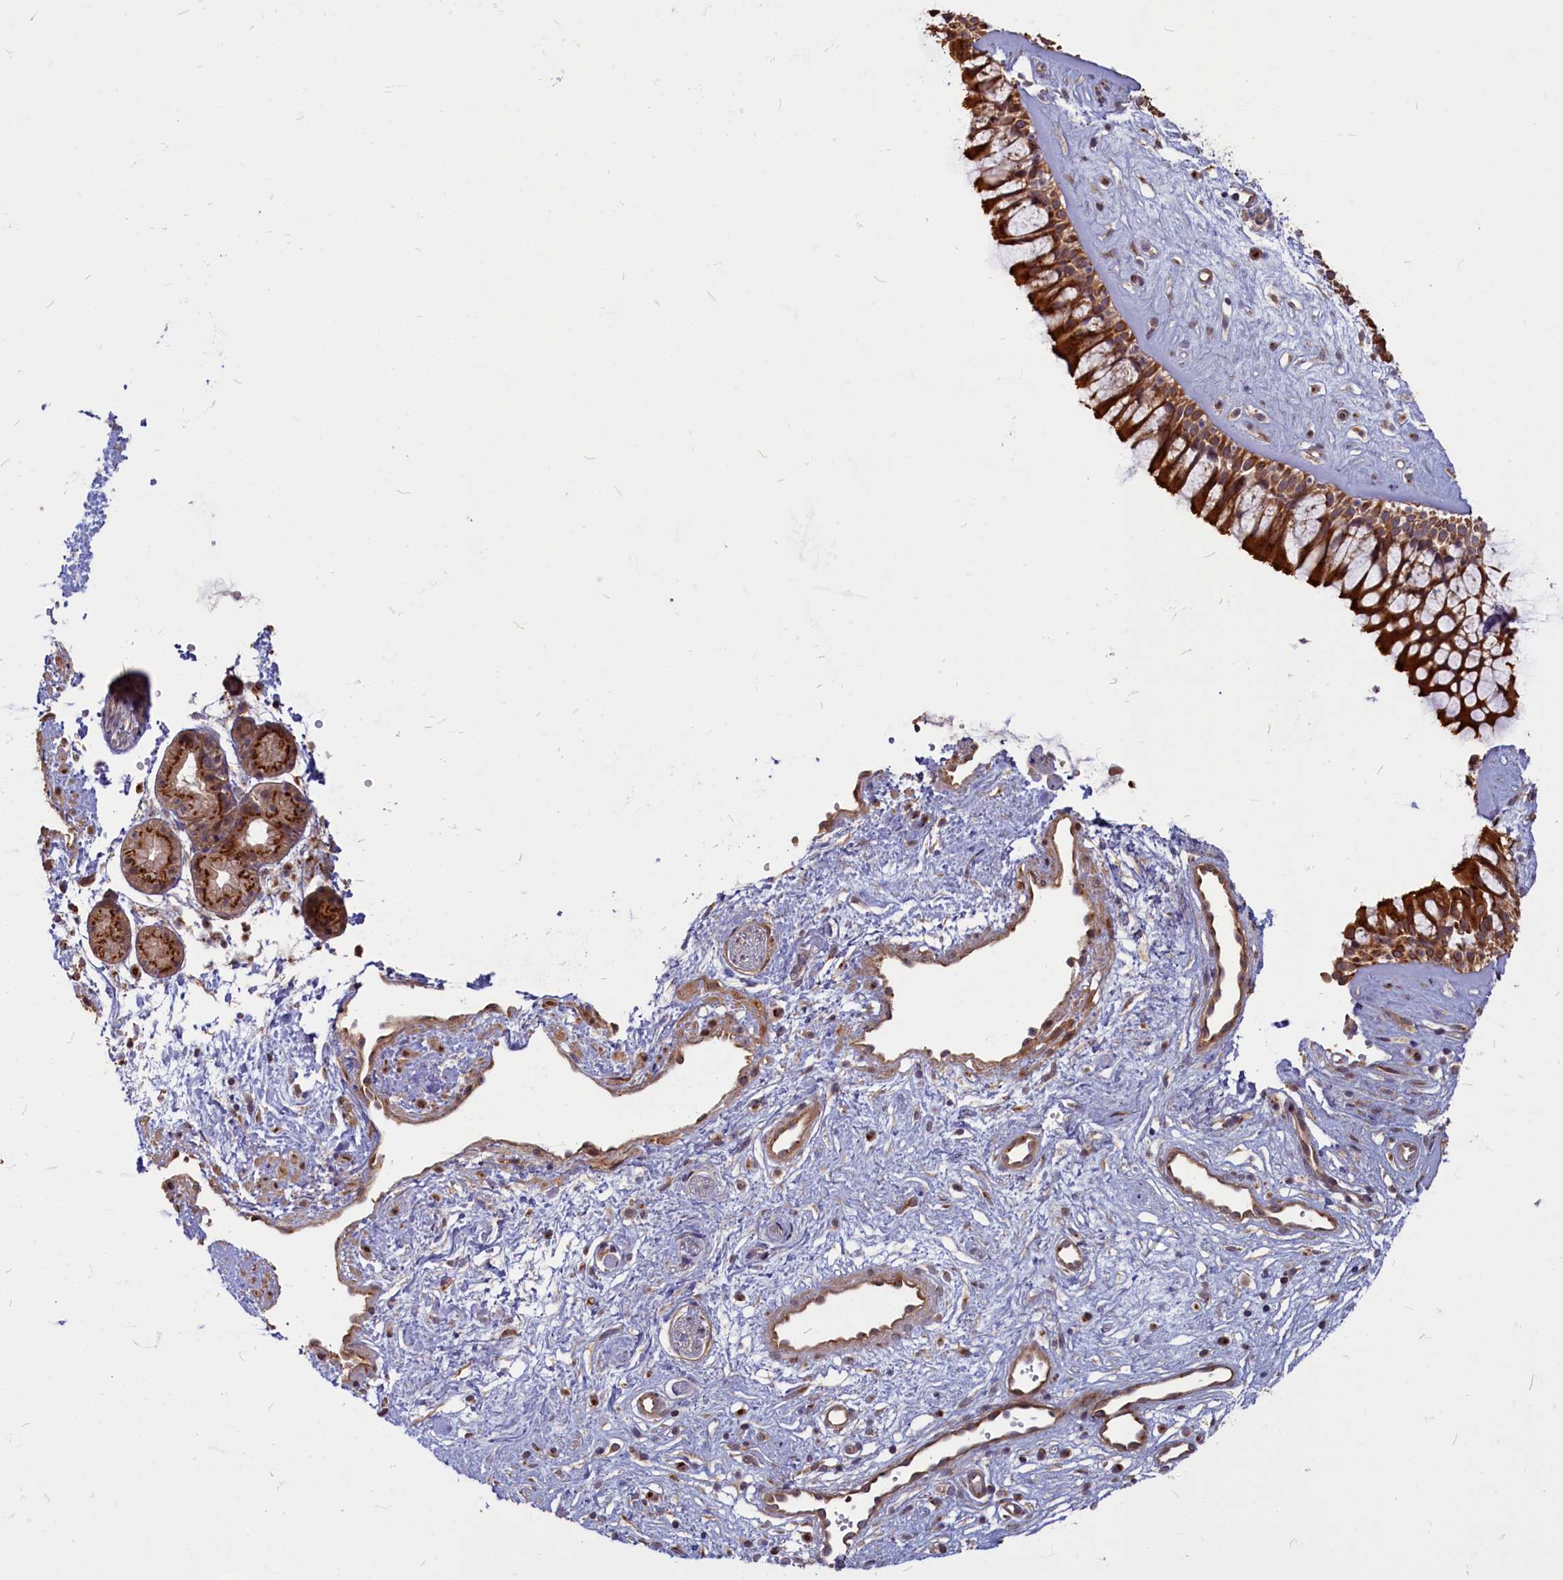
{"staining": {"intensity": "strong", "quantity": ">75%", "location": "cytoplasmic/membranous"}, "tissue": "nasopharynx", "cell_type": "Respiratory epithelial cells", "image_type": "normal", "snomed": [{"axis": "morphology", "description": "Normal tissue, NOS"}, {"axis": "topography", "description": "Nasopharynx"}], "caption": "Respiratory epithelial cells demonstrate strong cytoplasmic/membranous staining in about >75% of cells in normal nasopharynx.", "gene": "ENSG00000274944", "patient": {"sex": "male", "age": 32}}